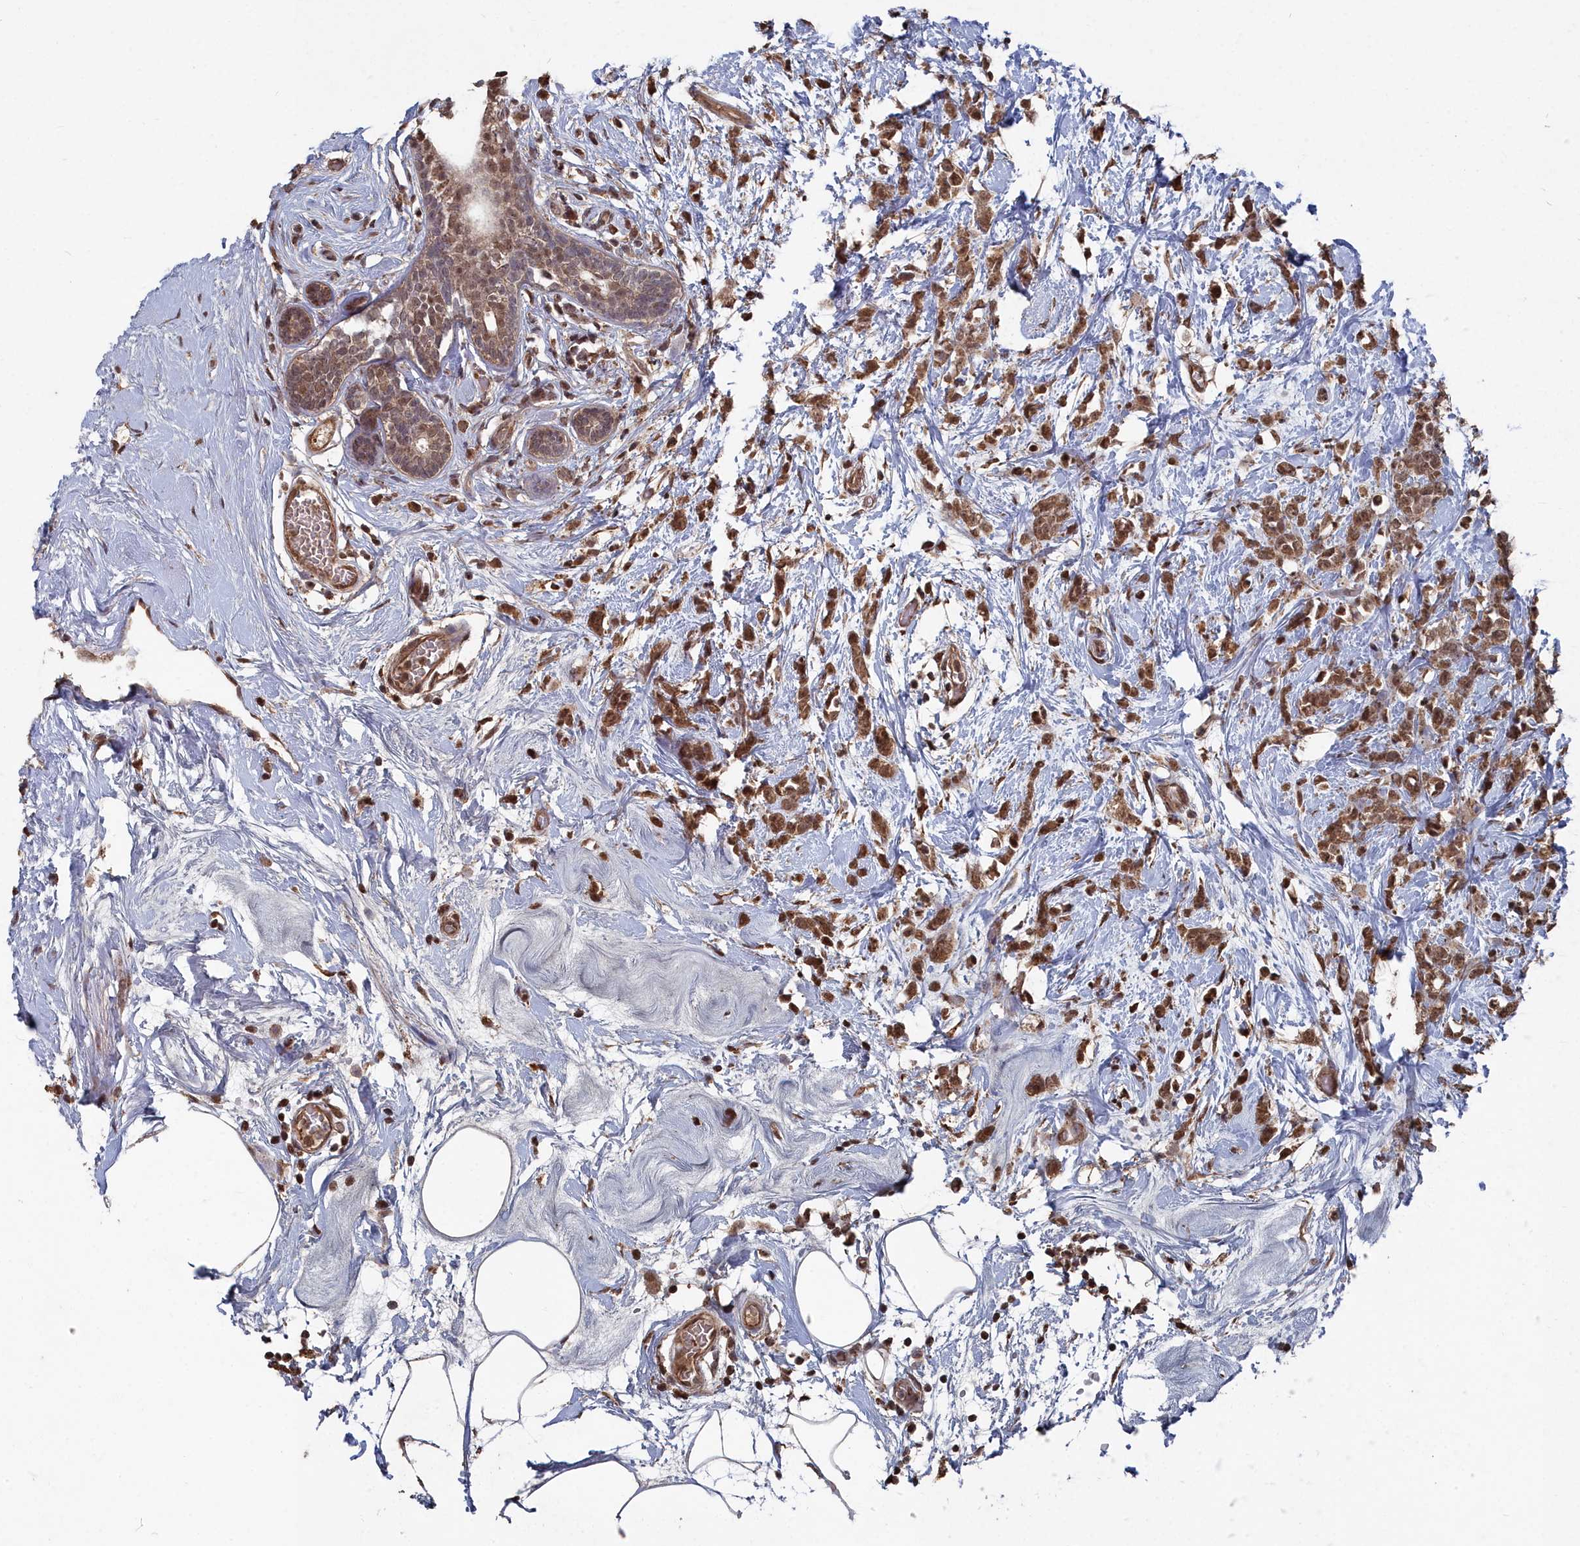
{"staining": {"intensity": "moderate", "quantity": ">75%", "location": "cytoplasmic/membranous,nuclear"}, "tissue": "breast cancer", "cell_type": "Tumor cells", "image_type": "cancer", "snomed": [{"axis": "morphology", "description": "Lobular carcinoma"}, {"axis": "topography", "description": "Breast"}], "caption": "IHC of human breast cancer (lobular carcinoma) shows medium levels of moderate cytoplasmic/membranous and nuclear staining in about >75% of tumor cells.", "gene": "CCNP", "patient": {"sex": "female", "age": 58}}